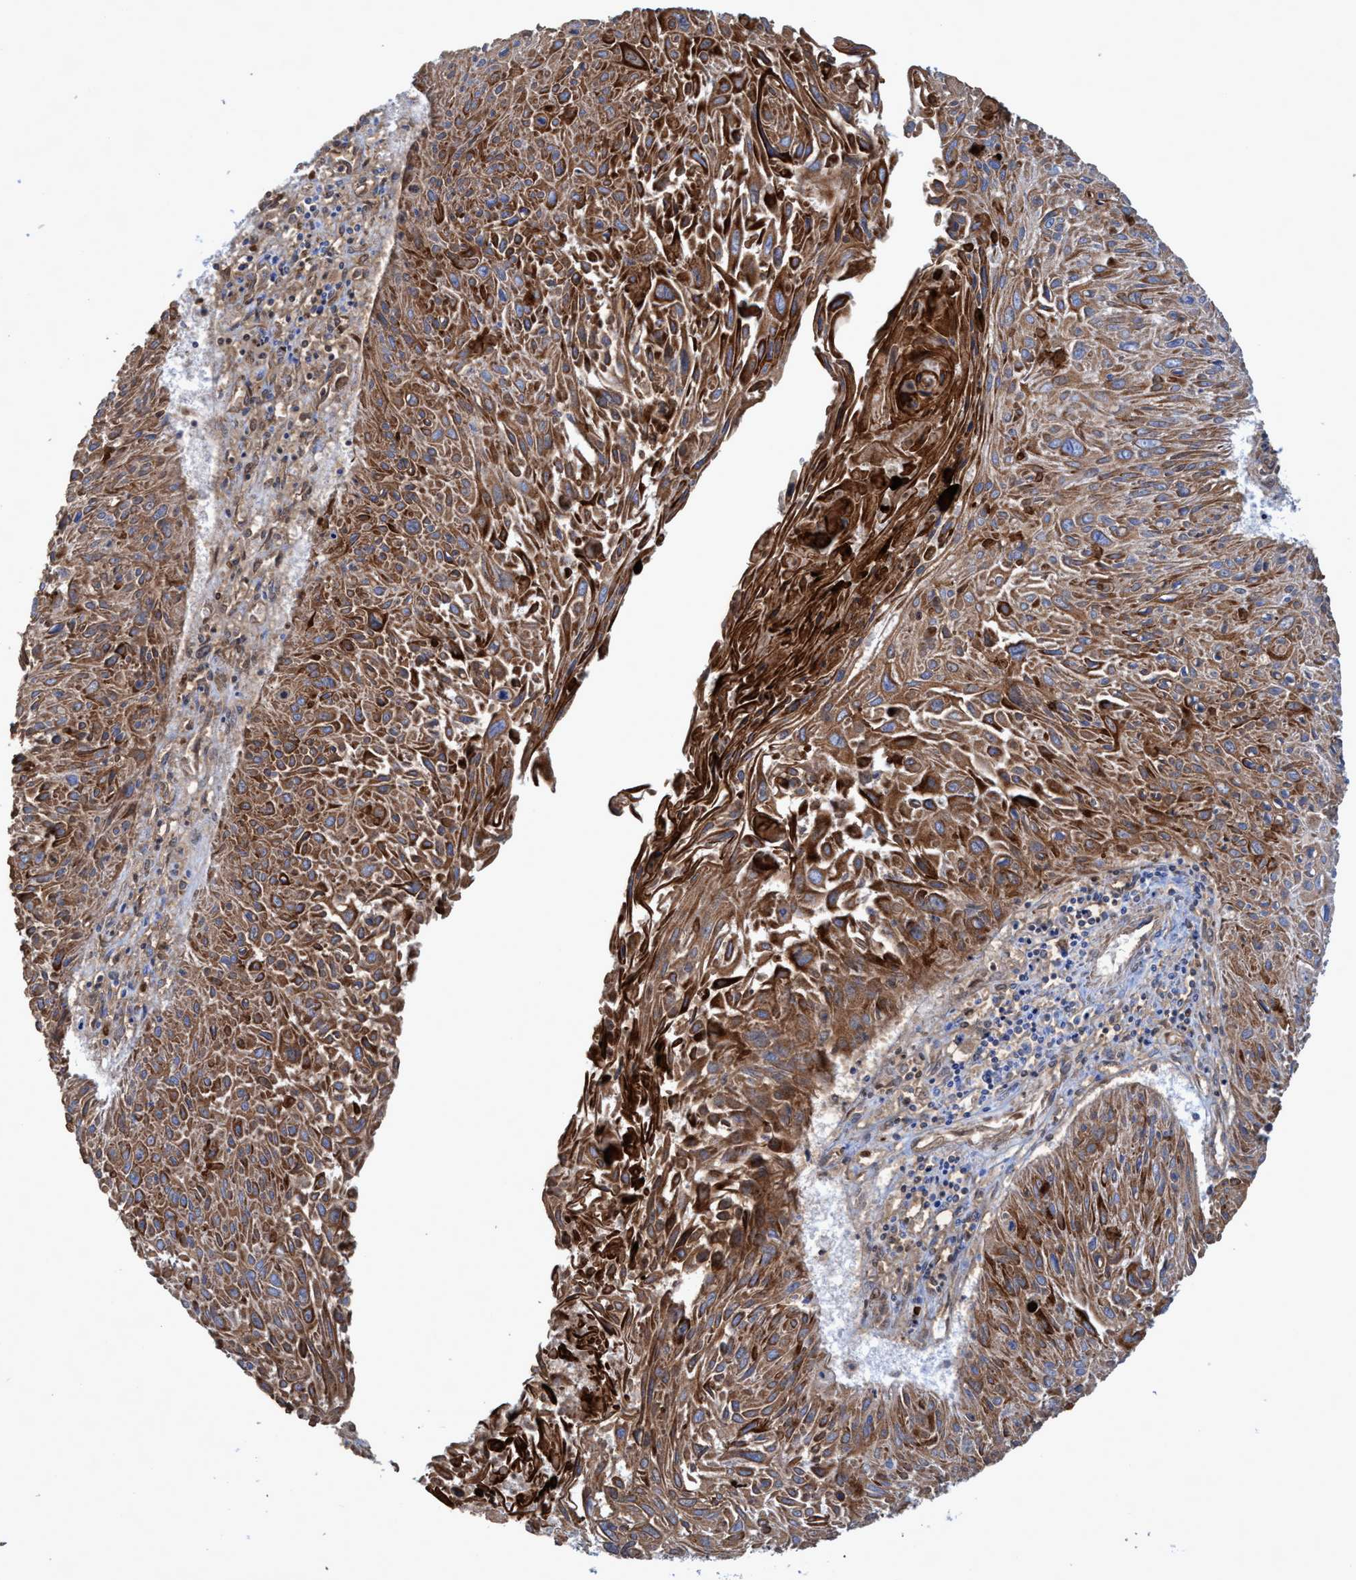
{"staining": {"intensity": "strong", "quantity": ">75%", "location": "cytoplasmic/membranous"}, "tissue": "cervical cancer", "cell_type": "Tumor cells", "image_type": "cancer", "snomed": [{"axis": "morphology", "description": "Squamous cell carcinoma, NOS"}, {"axis": "topography", "description": "Cervix"}], "caption": "Immunohistochemistry (IHC) of human cervical squamous cell carcinoma exhibits high levels of strong cytoplasmic/membranous positivity in approximately >75% of tumor cells.", "gene": "GULP1", "patient": {"sex": "female", "age": 51}}